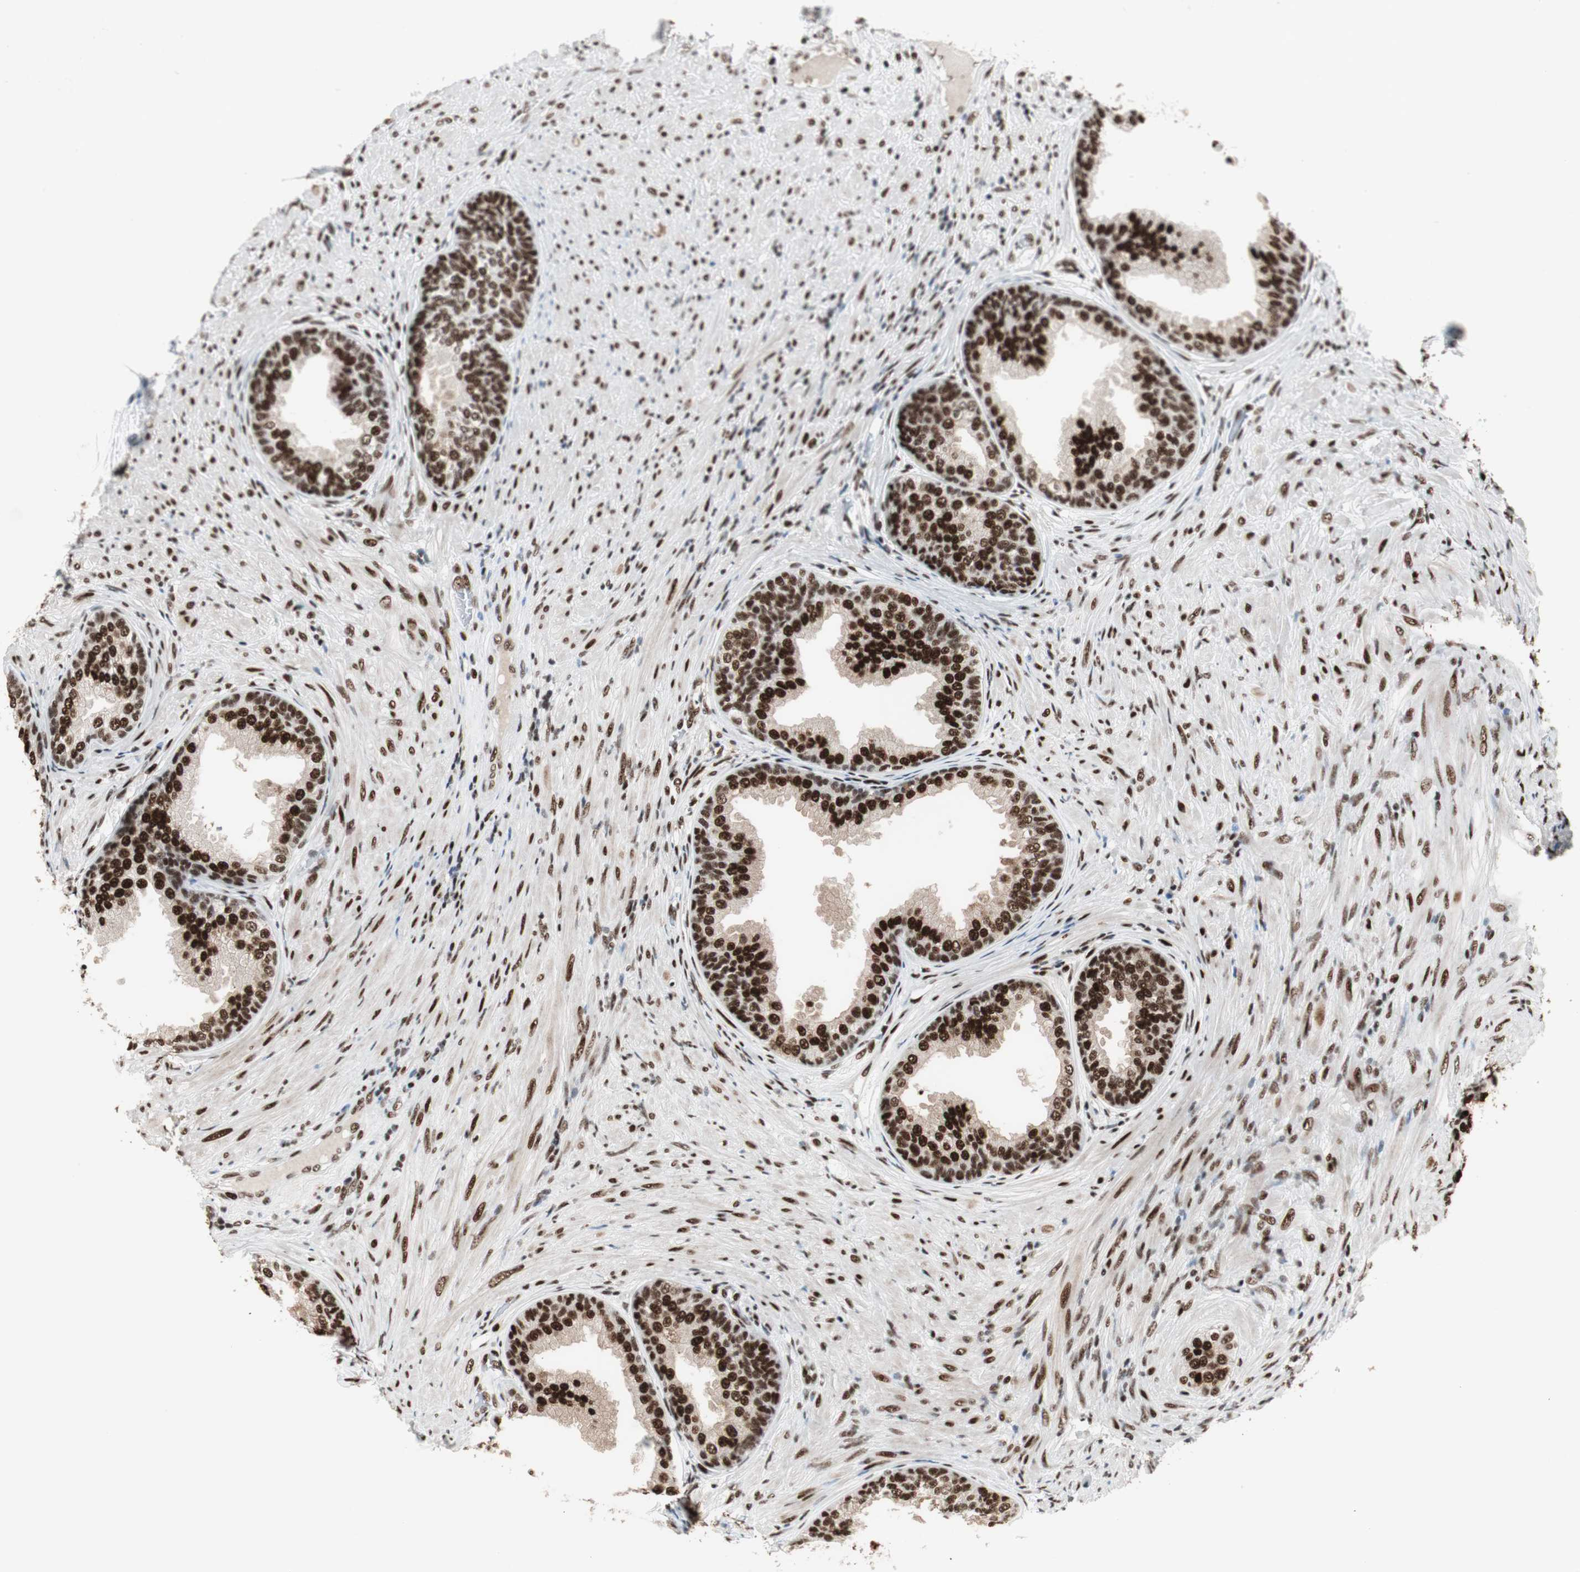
{"staining": {"intensity": "strong", "quantity": ">75%", "location": "nuclear"}, "tissue": "prostate", "cell_type": "Glandular cells", "image_type": "normal", "snomed": [{"axis": "morphology", "description": "Normal tissue, NOS"}, {"axis": "topography", "description": "Prostate"}], "caption": "Immunohistochemistry (IHC) micrograph of unremarkable prostate stained for a protein (brown), which displays high levels of strong nuclear expression in about >75% of glandular cells.", "gene": "PSME3", "patient": {"sex": "male", "age": 76}}